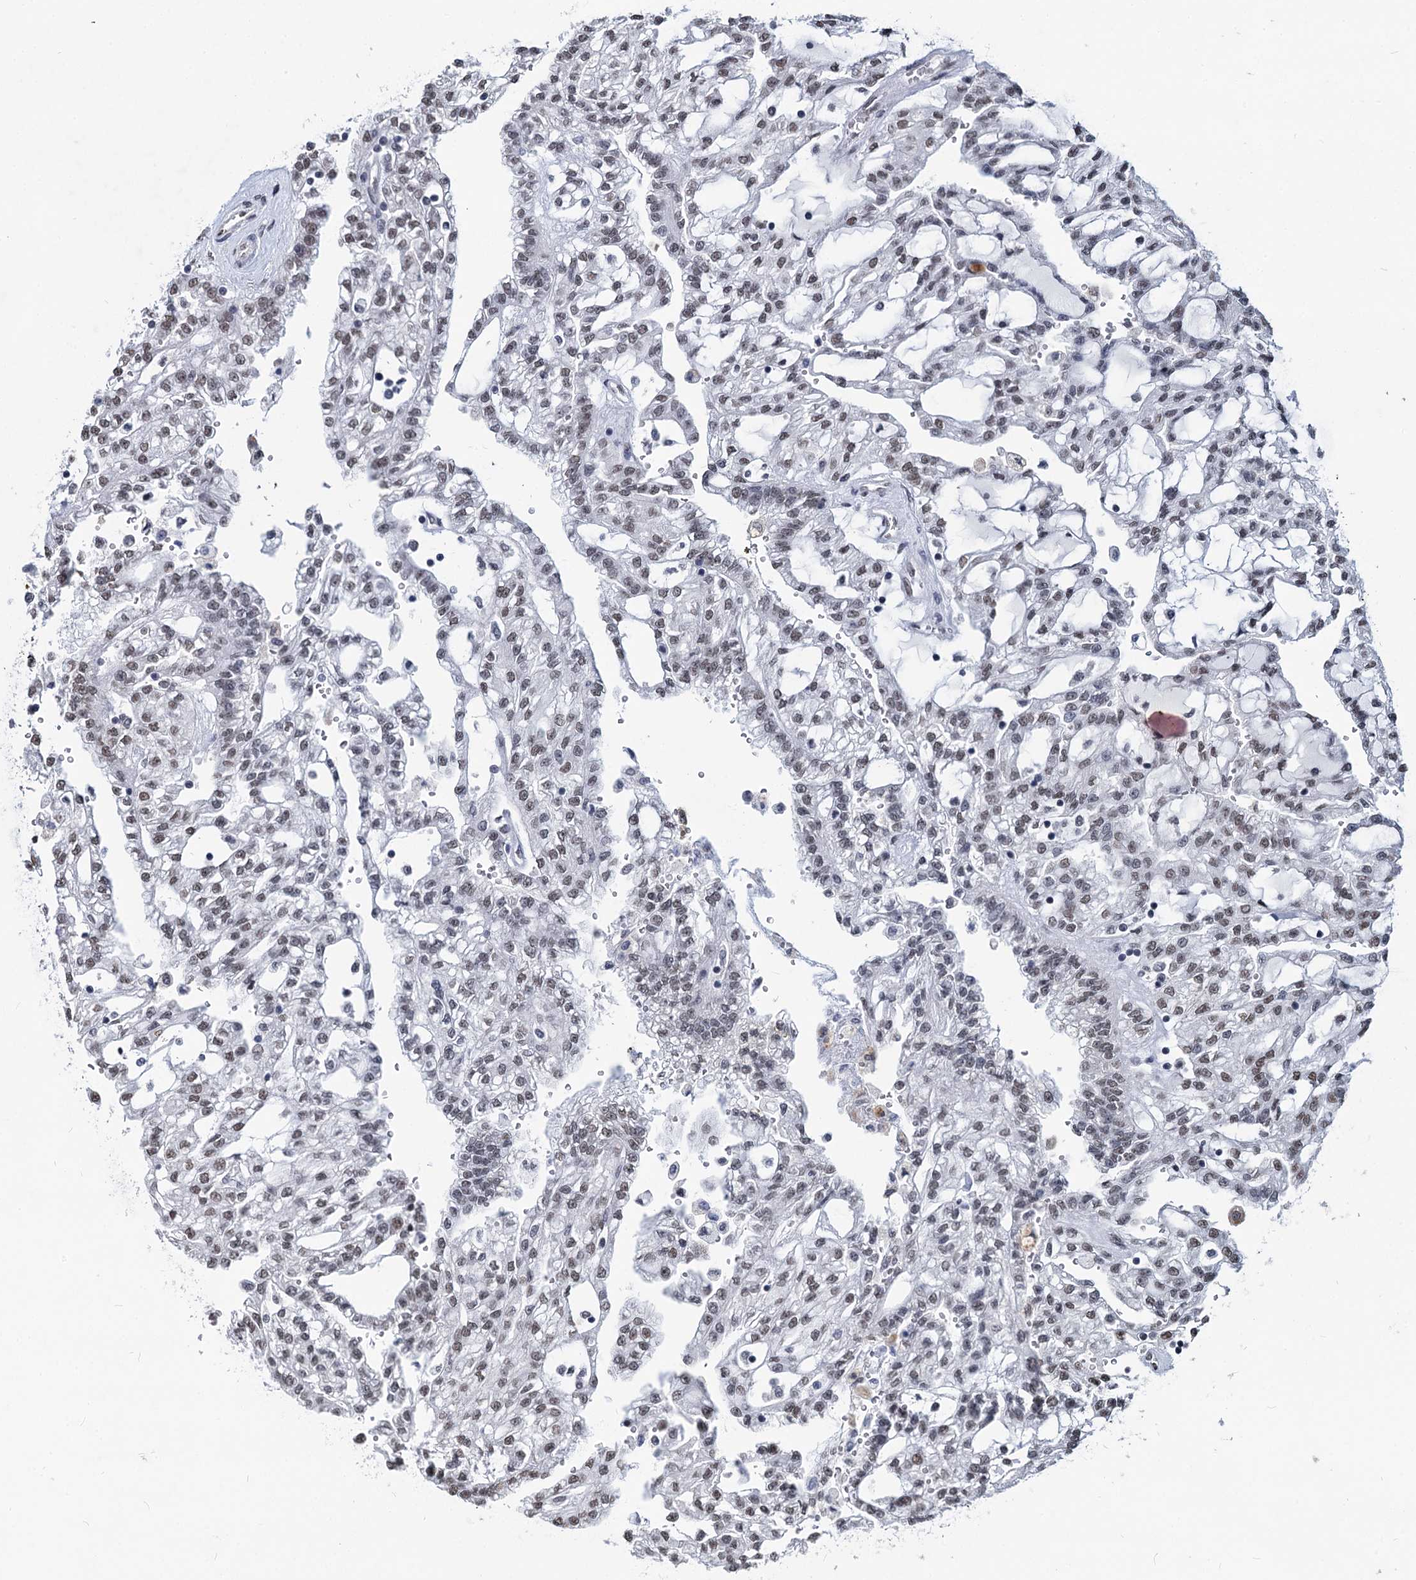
{"staining": {"intensity": "weak", "quantity": ">75%", "location": "nuclear"}, "tissue": "renal cancer", "cell_type": "Tumor cells", "image_type": "cancer", "snomed": [{"axis": "morphology", "description": "Adenocarcinoma, NOS"}, {"axis": "topography", "description": "Kidney"}], "caption": "Brown immunohistochemical staining in human renal cancer (adenocarcinoma) reveals weak nuclear positivity in about >75% of tumor cells.", "gene": "PARPBP", "patient": {"sex": "male", "age": 63}}